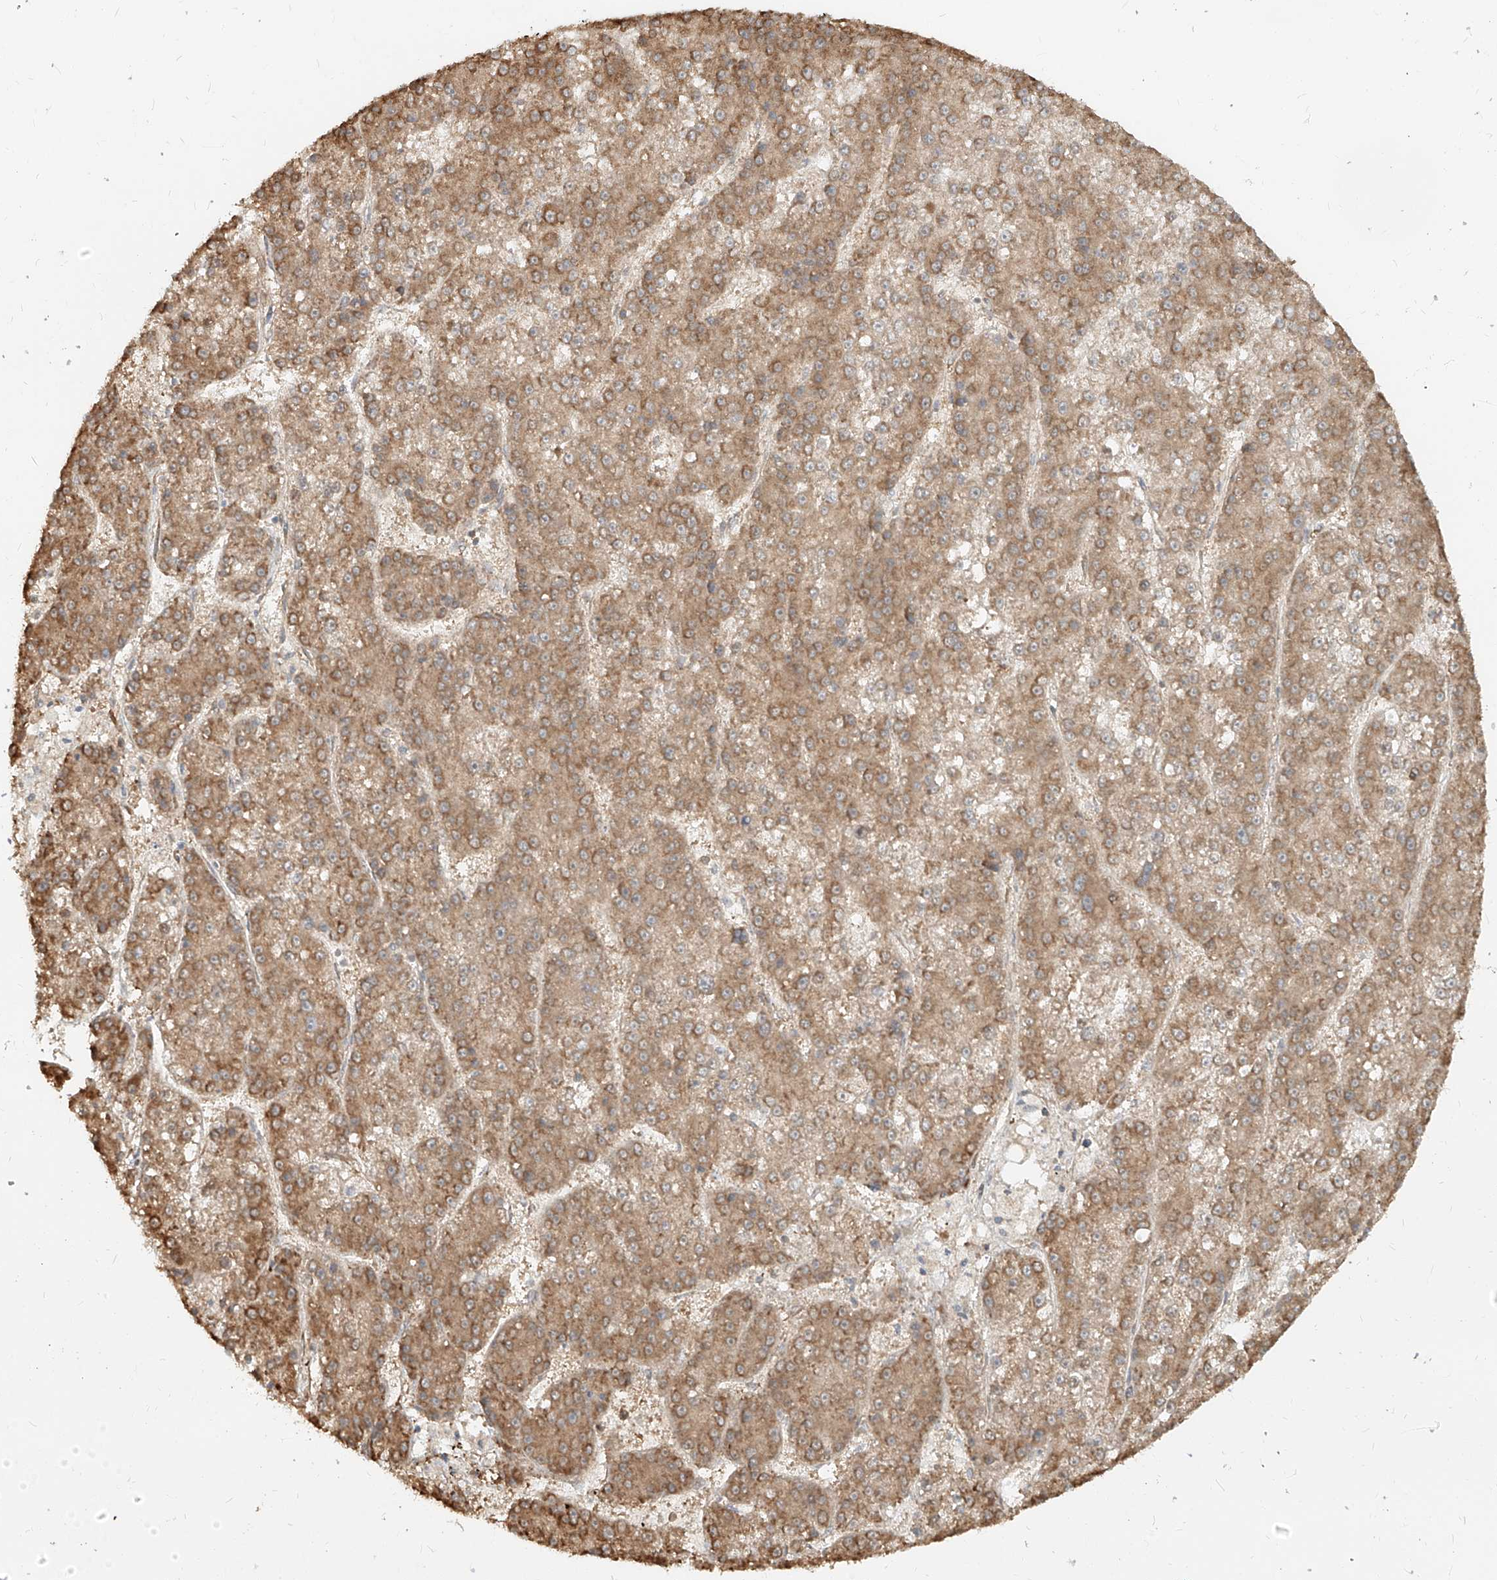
{"staining": {"intensity": "moderate", "quantity": ">75%", "location": "cytoplasmic/membranous"}, "tissue": "liver cancer", "cell_type": "Tumor cells", "image_type": "cancer", "snomed": [{"axis": "morphology", "description": "Carcinoma, Hepatocellular, NOS"}, {"axis": "topography", "description": "Liver"}], "caption": "Liver cancer (hepatocellular carcinoma) stained with a protein marker shows moderate staining in tumor cells.", "gene": "UBE2K", "patient": {"sex": "female", "age": 73}}